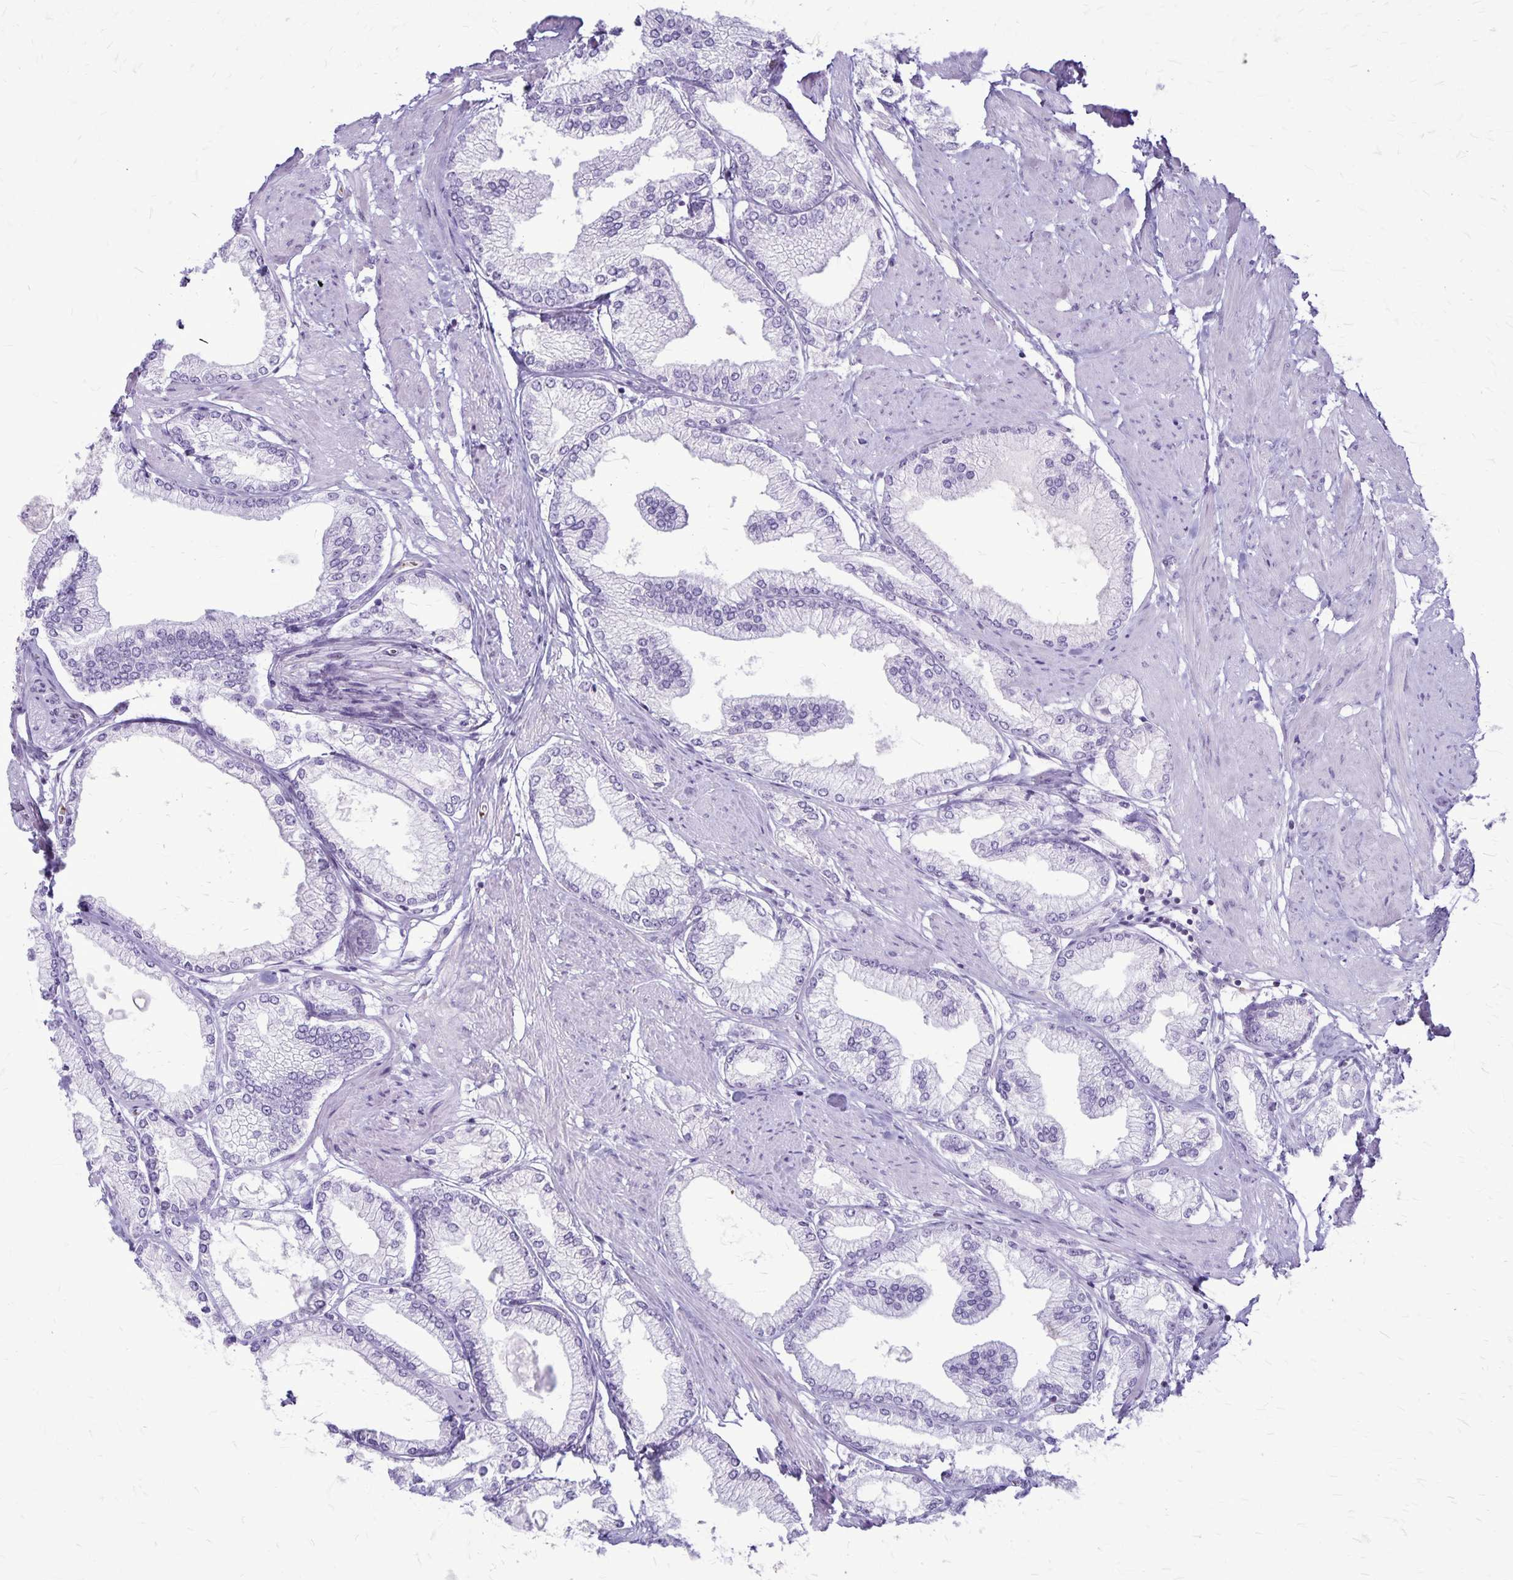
{"staining": {"intensity": "negative", "quantity": "none", "location": "none"}, "tissue": "prostate cancer", "cell_type": "Tumor cells", "image_type": "cancer", "snomed": [{"axis": "morphology", "description": "Adenocarcinoma, High grade"}, {"axis": "topography", "description": "Prostate"}], "caption": "Tumor cells are negative for brown protein staining in prostate cancer (high-grade adenocarcinoma). (Stains: DAB IHC with hematoxylin counter stain, Microscopy: brightfield microscopy at high magnification).", "gene": "GP9", "patient": {"sex": "male", "age": 68}}